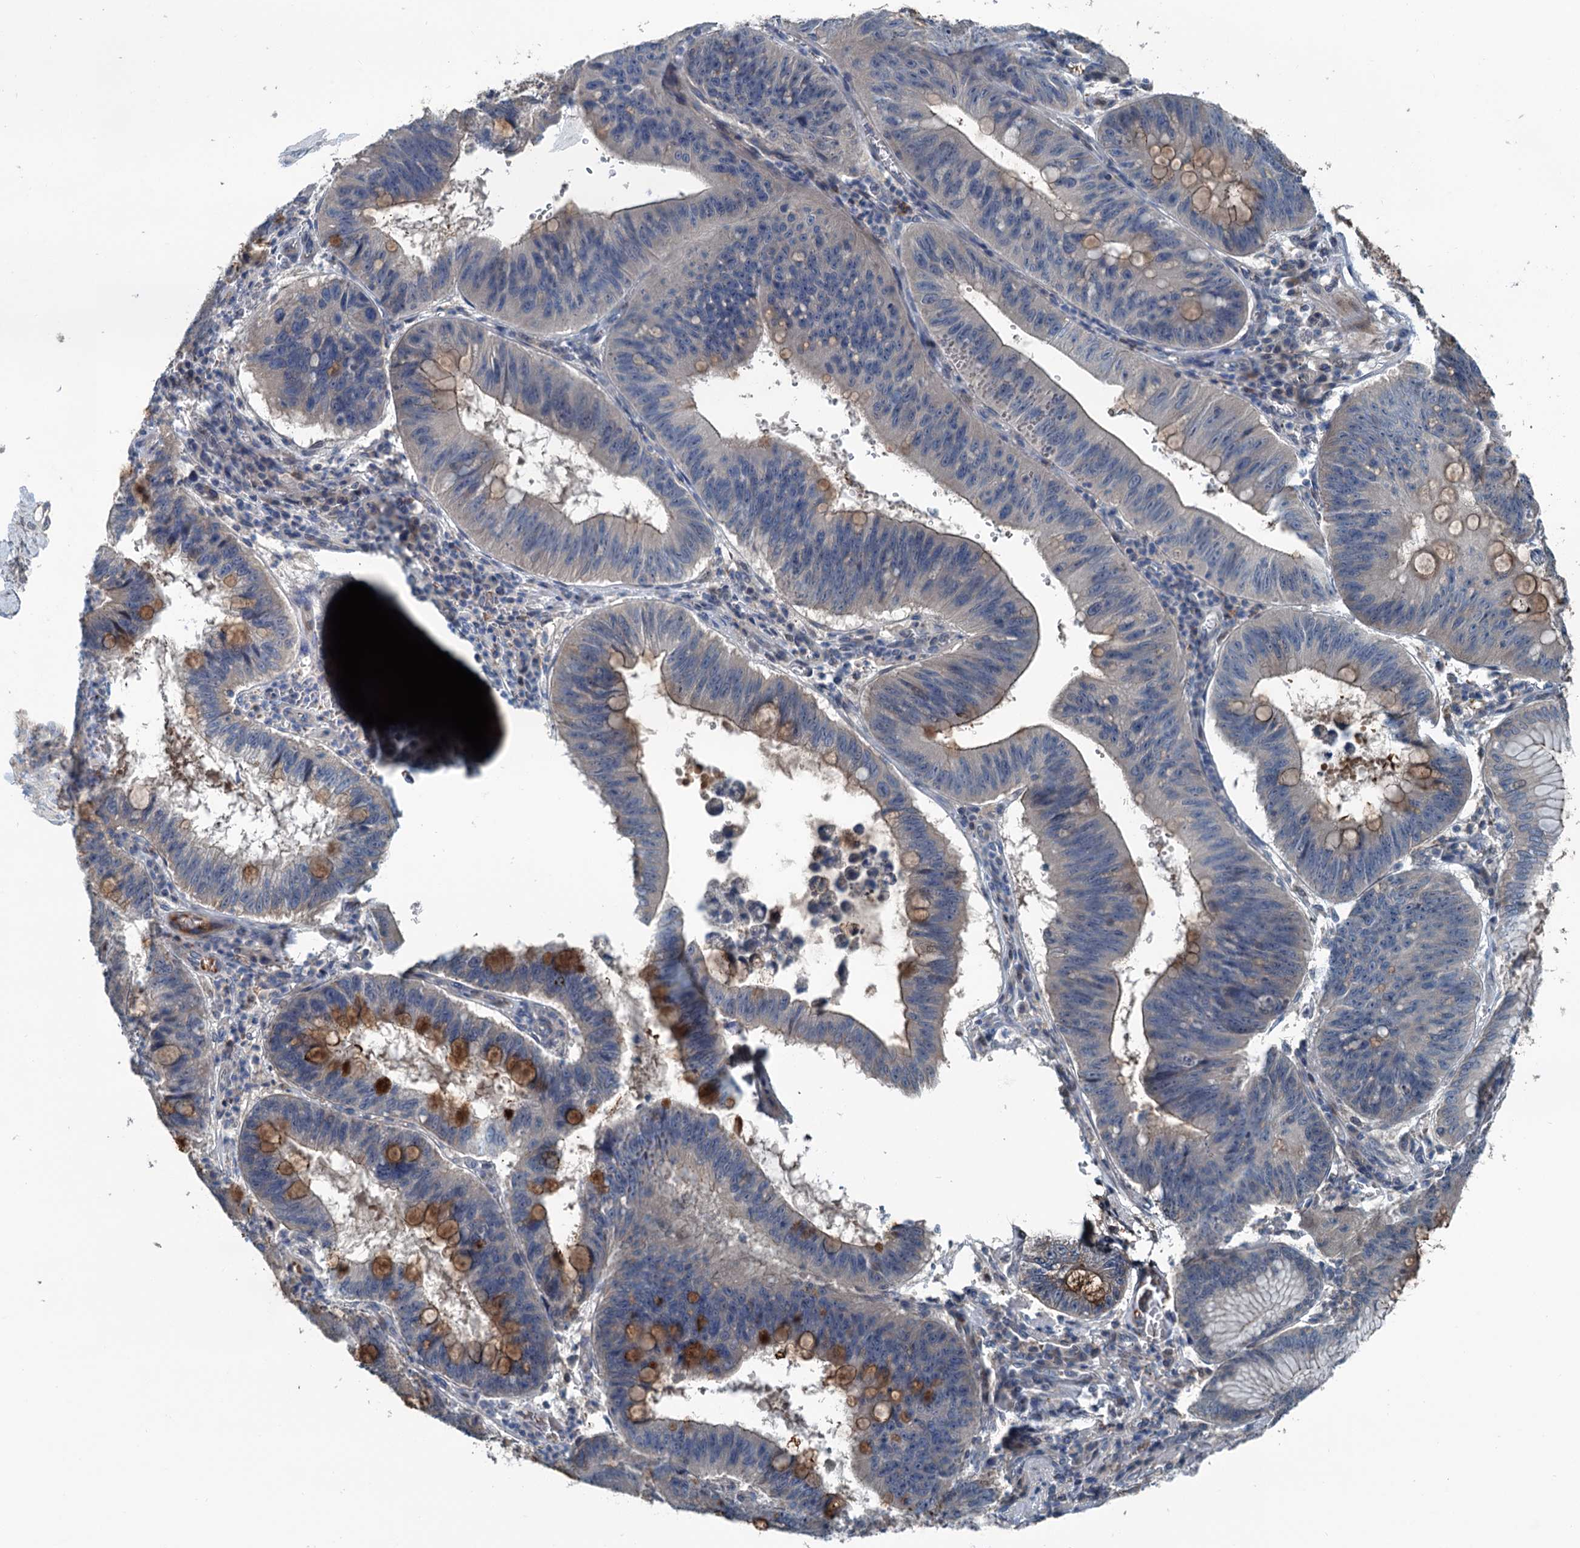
{"staining": {"intensity": "moderate", "quantity": "<25%", "location": "cytoplasmic/membranous"}, "tissue": "stomach cancer", "cell_type": "Tumor cells", "image_type": "cancer", "snomed": [{"axis": "morphology", "description": "Adenocarcinoma, NOS"}, {"axis": "topography", "description": "Stomach"}], "caption": "Protein analysis of adenocarcinoma (stomach) tissue demonstrates moderate cytoplasmic/membranous expression in approximately <25% of tumor cells.", "gene": "TEDC1", "patient": {"sex": "male", "age": 59}}